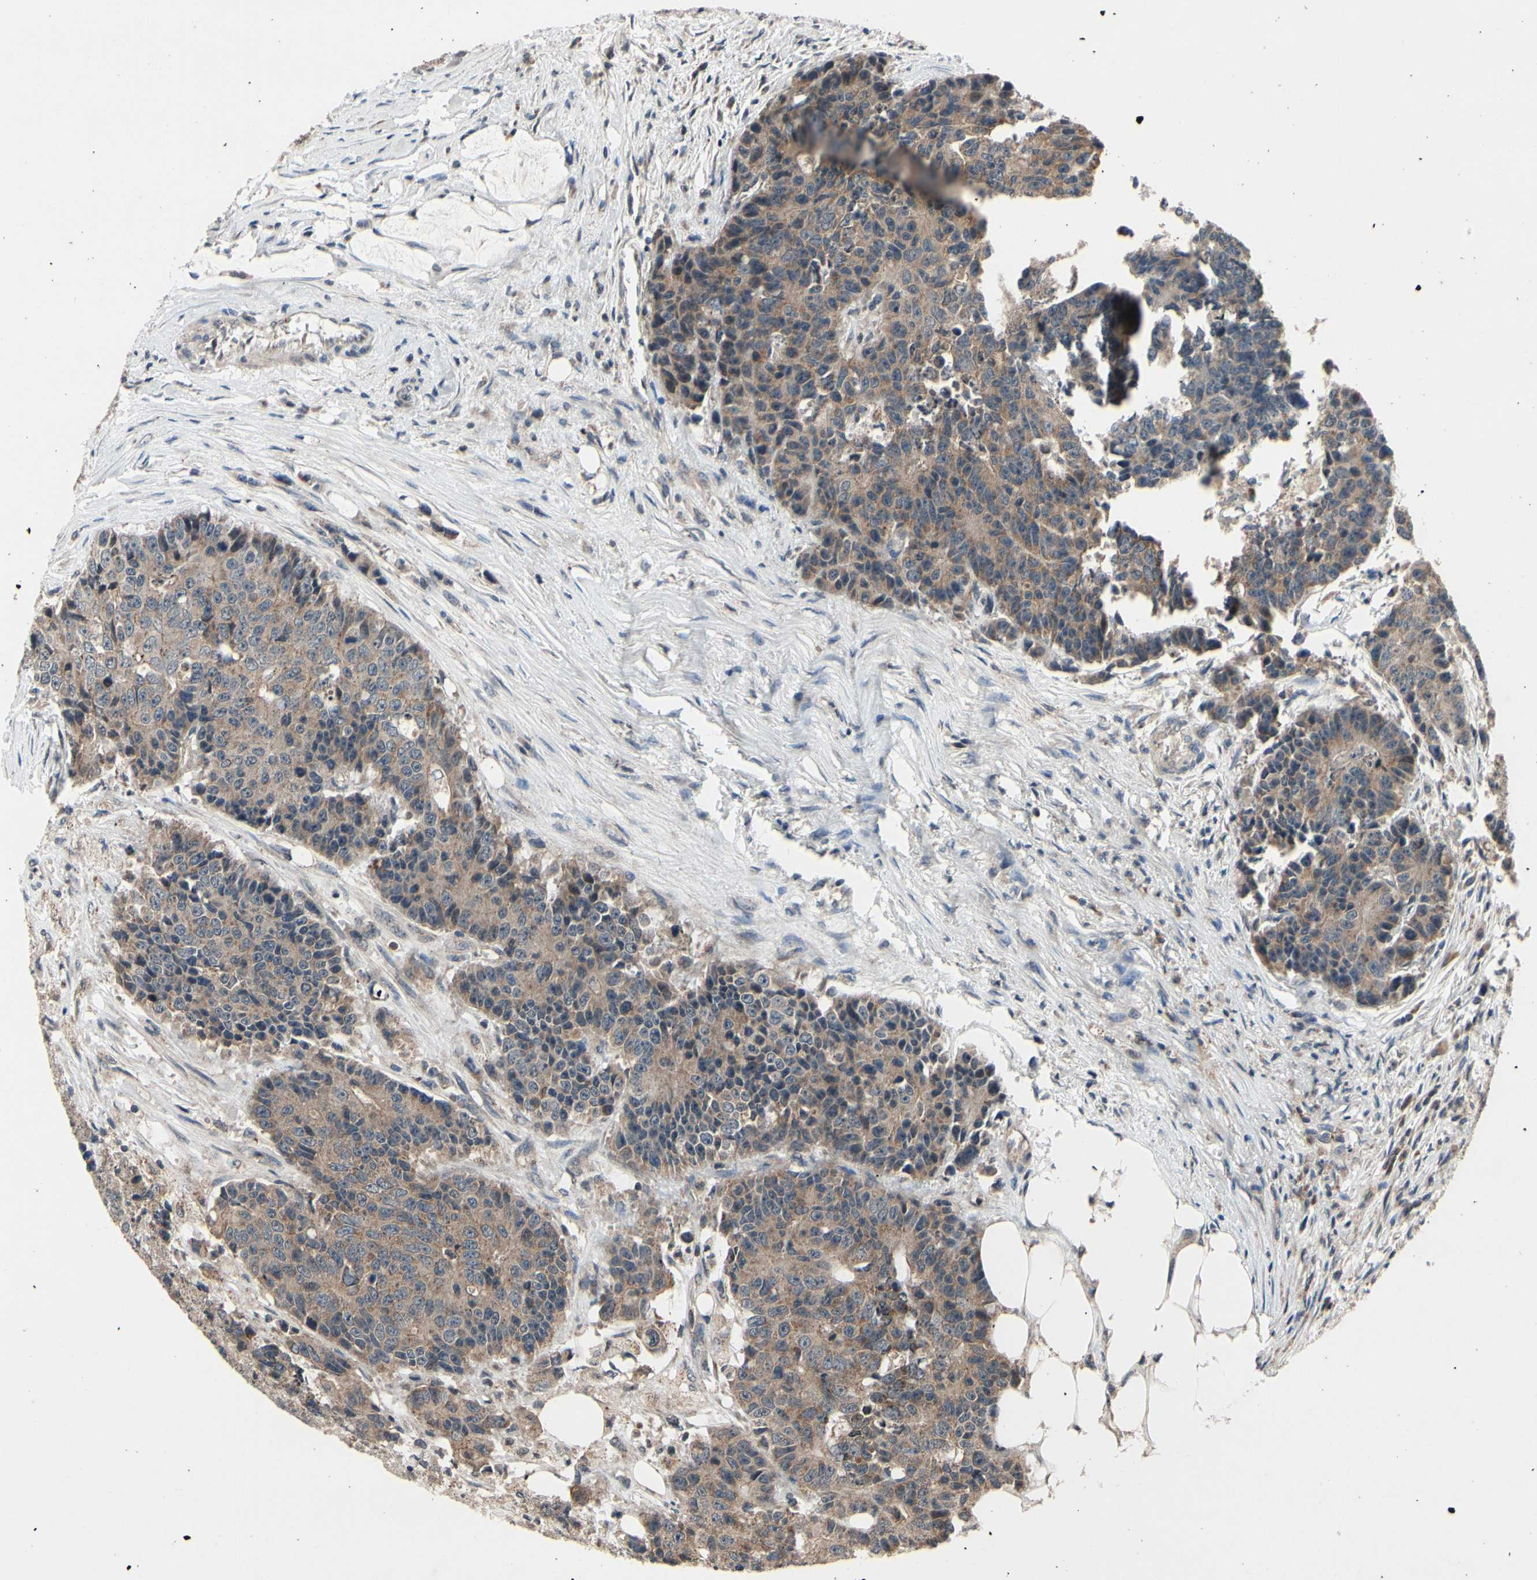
{"staining": {"intensity": "moderate", "quantity": ">75%", "location": "cytoplasmic/membranous"}, "tissue": "colorectal cancer", "cell_type": "Tumor cells", "image_type": "cancer", "snomed": [{"axis": "morphology", "description": "Adenocarcinoma, NOS"}, {"axis": "topography", "description": "Colon"}], "caption": "Colorectal cancer tissue displays moderate cytoplasmic/membranous staining in about >75% of tumor cells", "gene": "MBTPS2", "patient": {"sex": "female", "age": 86}}